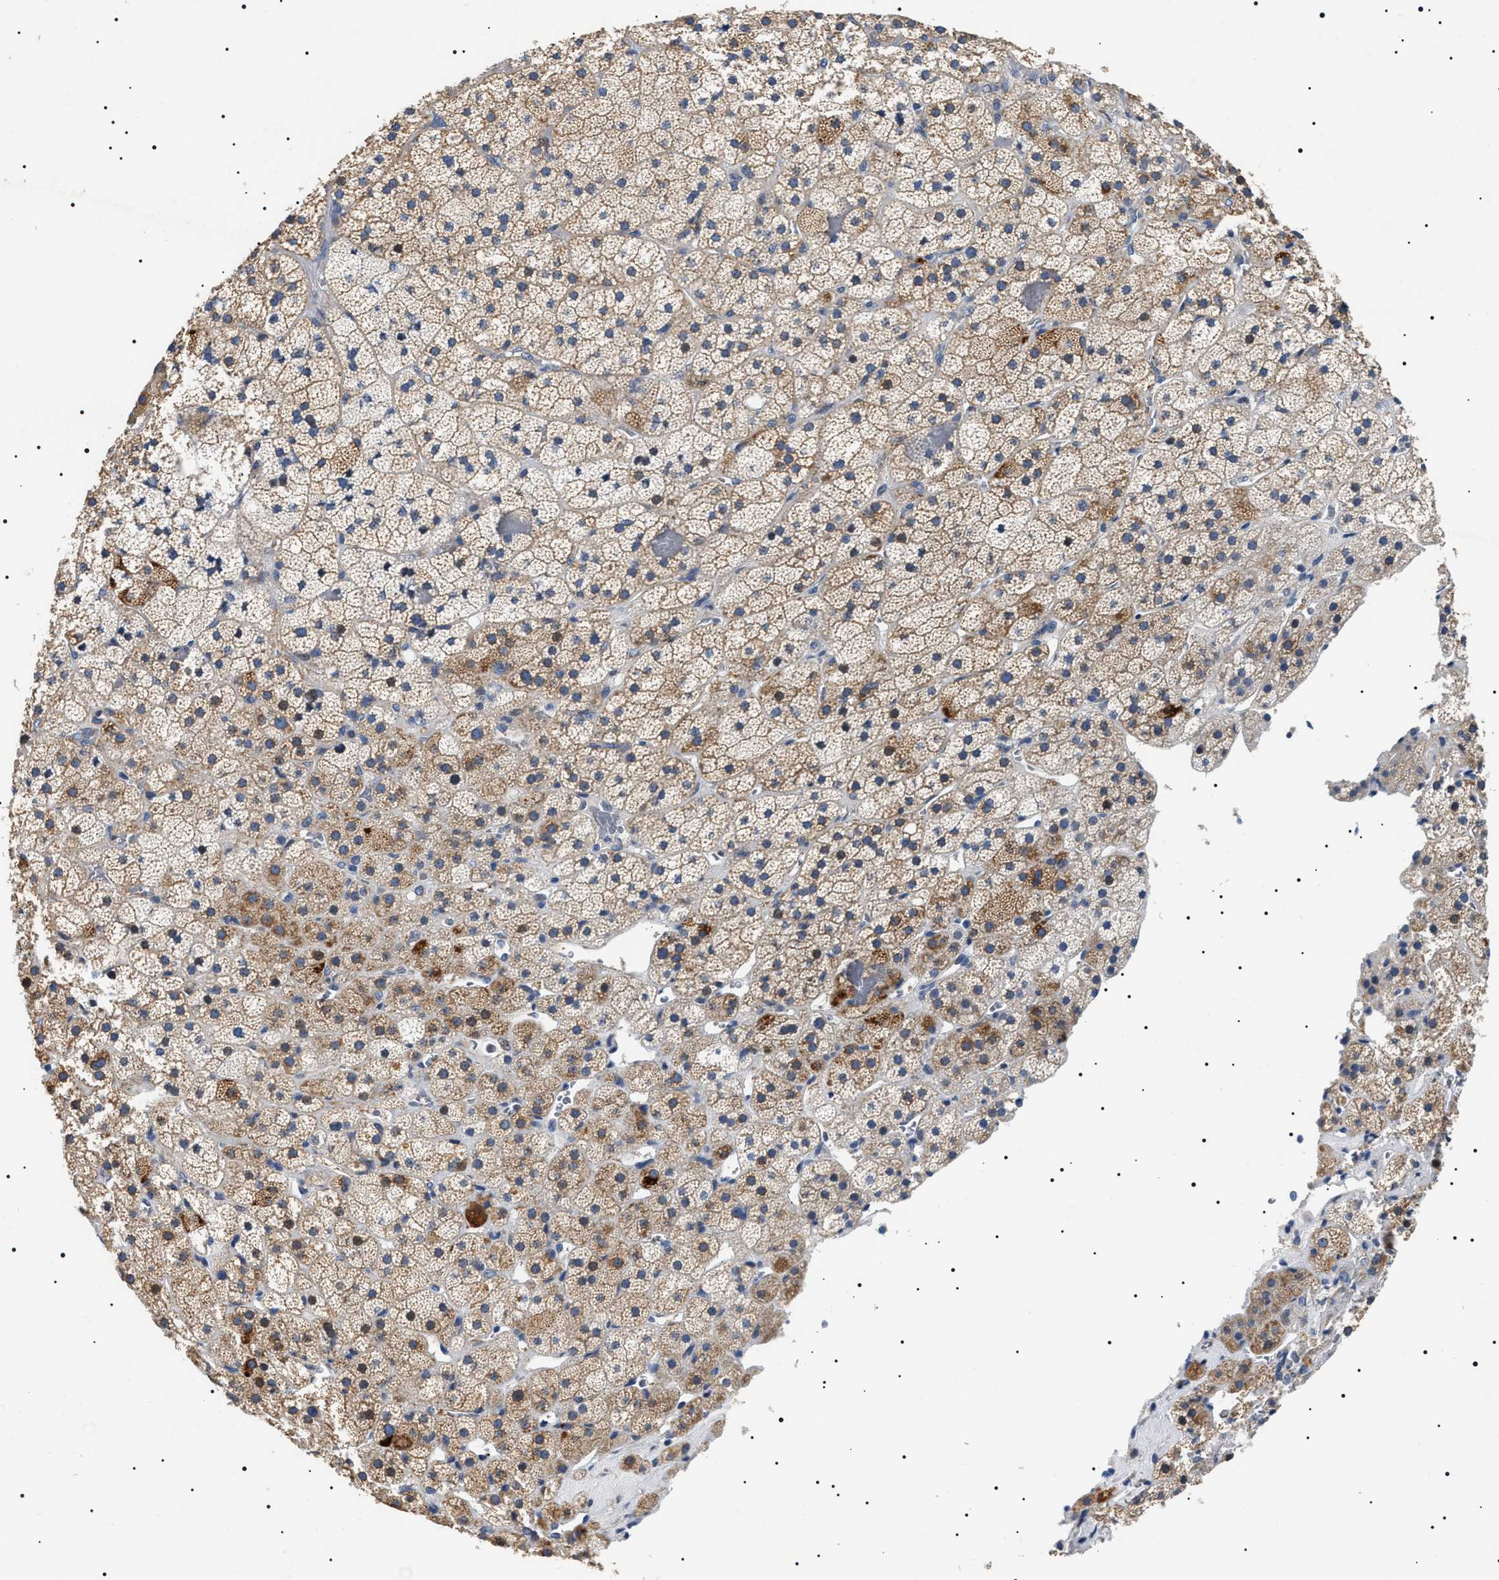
{"staining": {"intensity": "moderate", "quantity": ">75%", "location": "cytoplasmic/membranous"}, "tissue": "adrenal gland", "cell_type": "Glandular cells", "image_type": "normal", "snomed": [{"axis": "morphology", "description": "Normal tissue, NOS"}, {"axis": "topography", "description": "Adrenal gland"}], "caption": "Normal adrenal gland demonstrates moderate cytoplasmic/membranous expression in approximately >75% of glandular cells.", "gene": "TMEM222", "patient": {"sex": "male", "age": 57}}